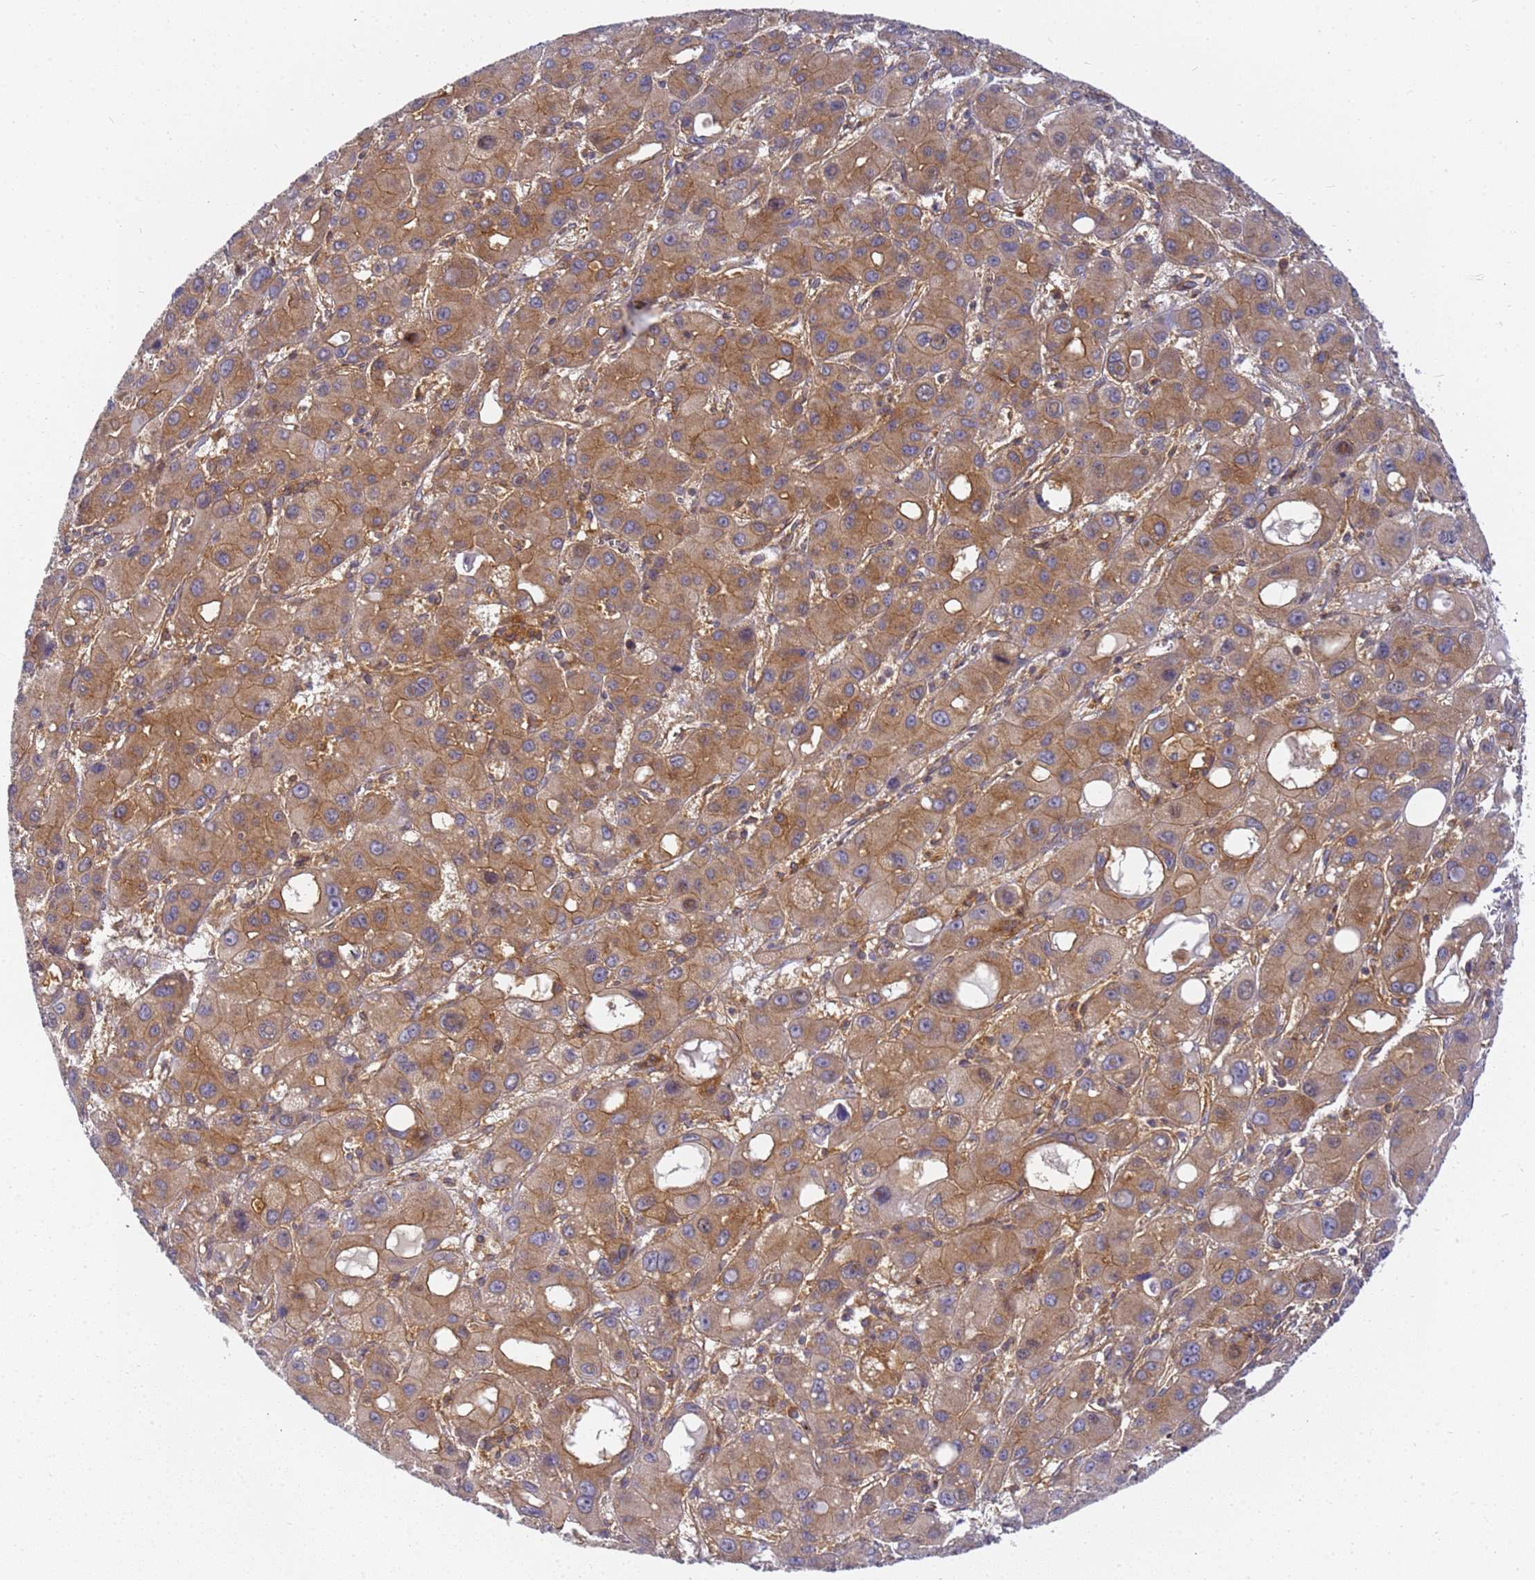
{"staining": {"intensity": "moderate", "quantity": ">75%", "location": "cytoplasmic/membranous"}, "tissue": "liver cancer", "cell_type": "Tumor cells", "image_type": "cancer", "snomed": [{"axis": "morphology", "description": "Carcinoma, Hepatocellular, NOS"}, {"axis": "topography", "description": "Liver"}], "caption": "A brown stain highlights moderate cytoplasmic/membranous positivity of a protein in human liver hepatocellular carcinoma tumor cells. The protein of interest is stained brown, and the nuclei are stained in blue (DAB IHC with brightfield microscopy, high magnification).", "gene": "CHM", "patient": {"sex": "male", "age": 55}}